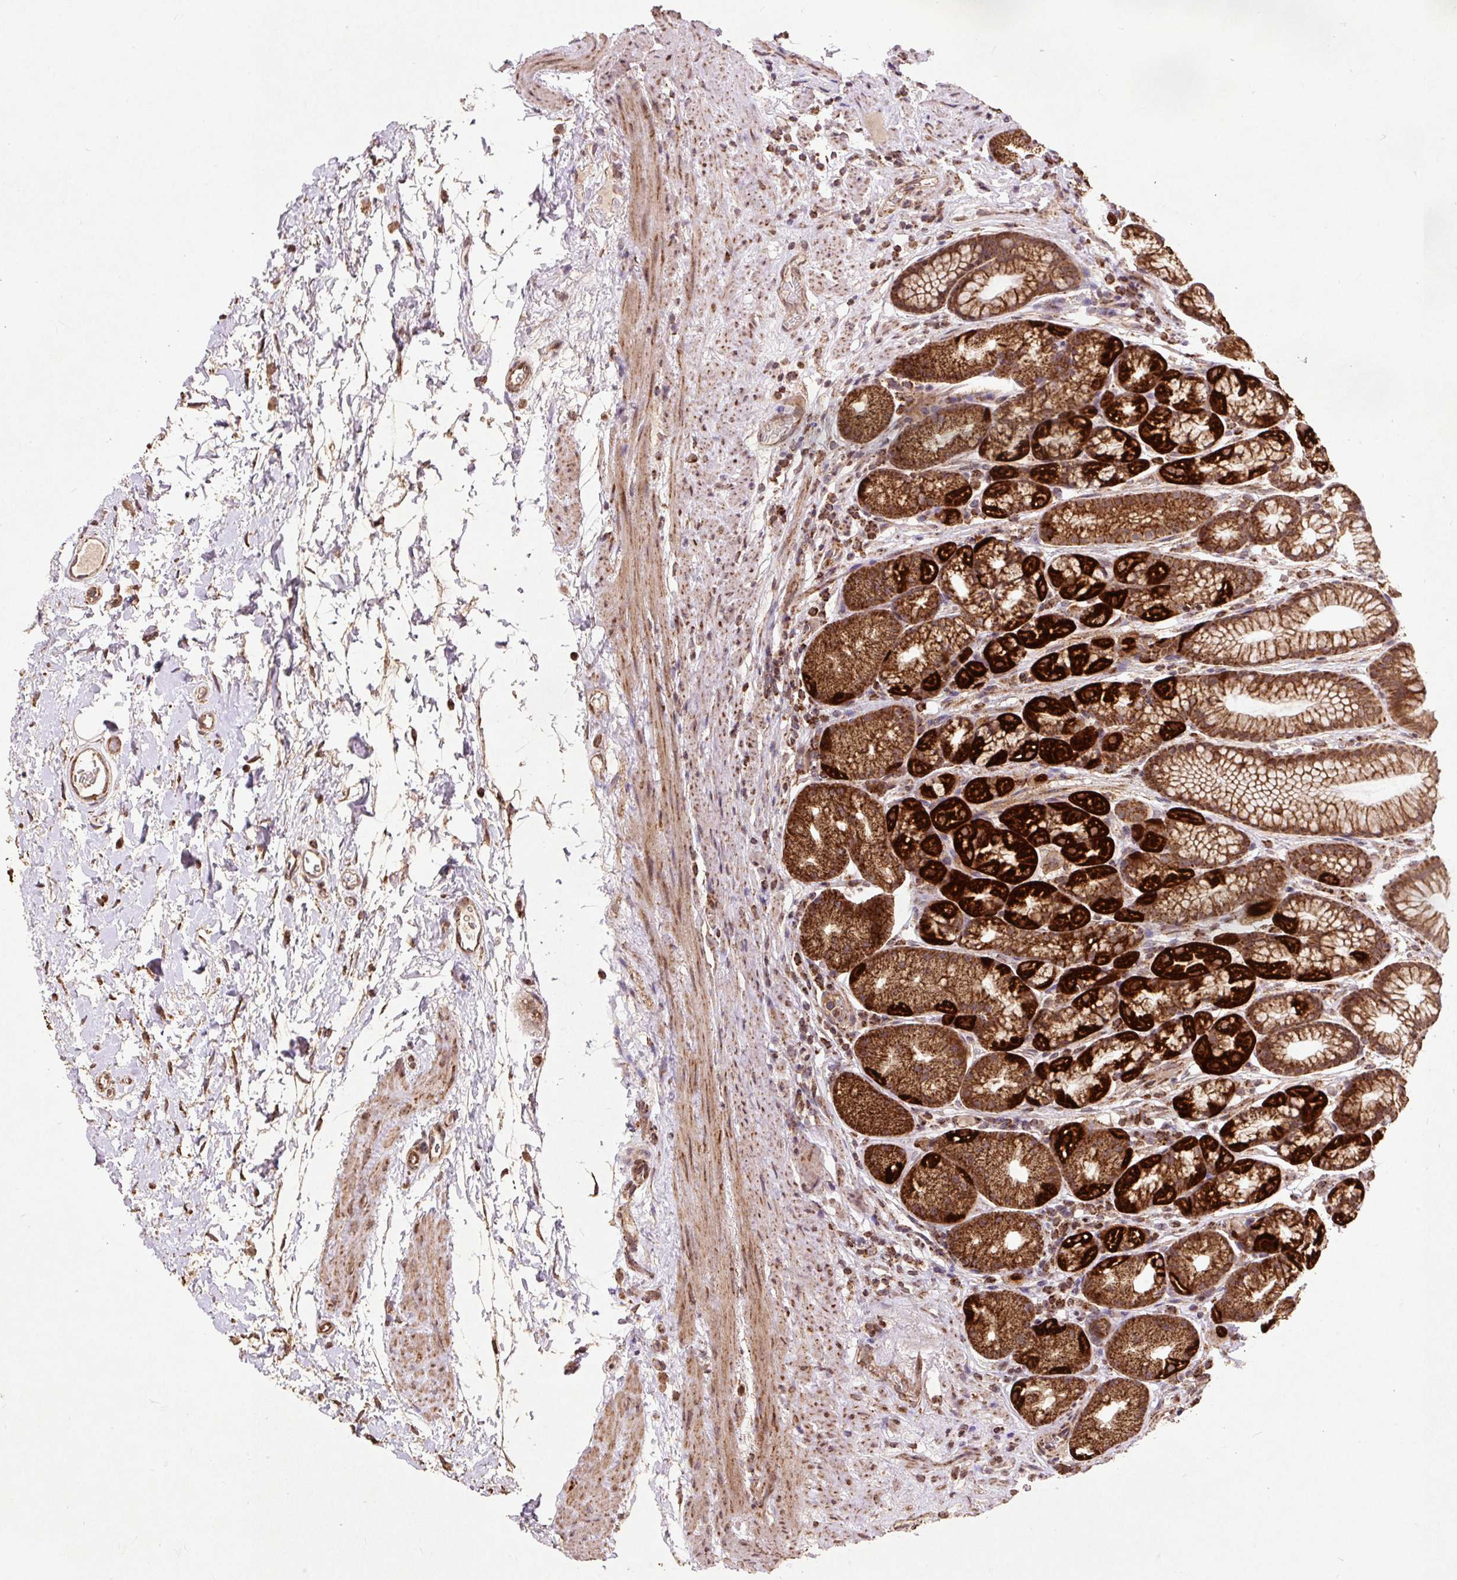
{"staining": {"intensity": "strong", "quantity": ">75%", "location": "cytoplasmic/membranous"}, "tissue": "stomach", "cell_type": "Glandular cells", "image_type": "normal", "snomed": [{"axis": "morphology", "description": "Normal tissue, NOS"}, {"axis": "topography", "description": "Stomach, lower"}], "caption": "A brown stain highlights strong cytoplasmic/membranous positivity of a protein in glandular cells of normal human stomach. The protein is stained brown, and the nuclei are stained in blue (DAB (3,3'-diaminobenzidine) IHC with brightfield microscopy, high magnification).", "gene": "ATP5F1A", "patient": {"sex": "male", "age": 67}}